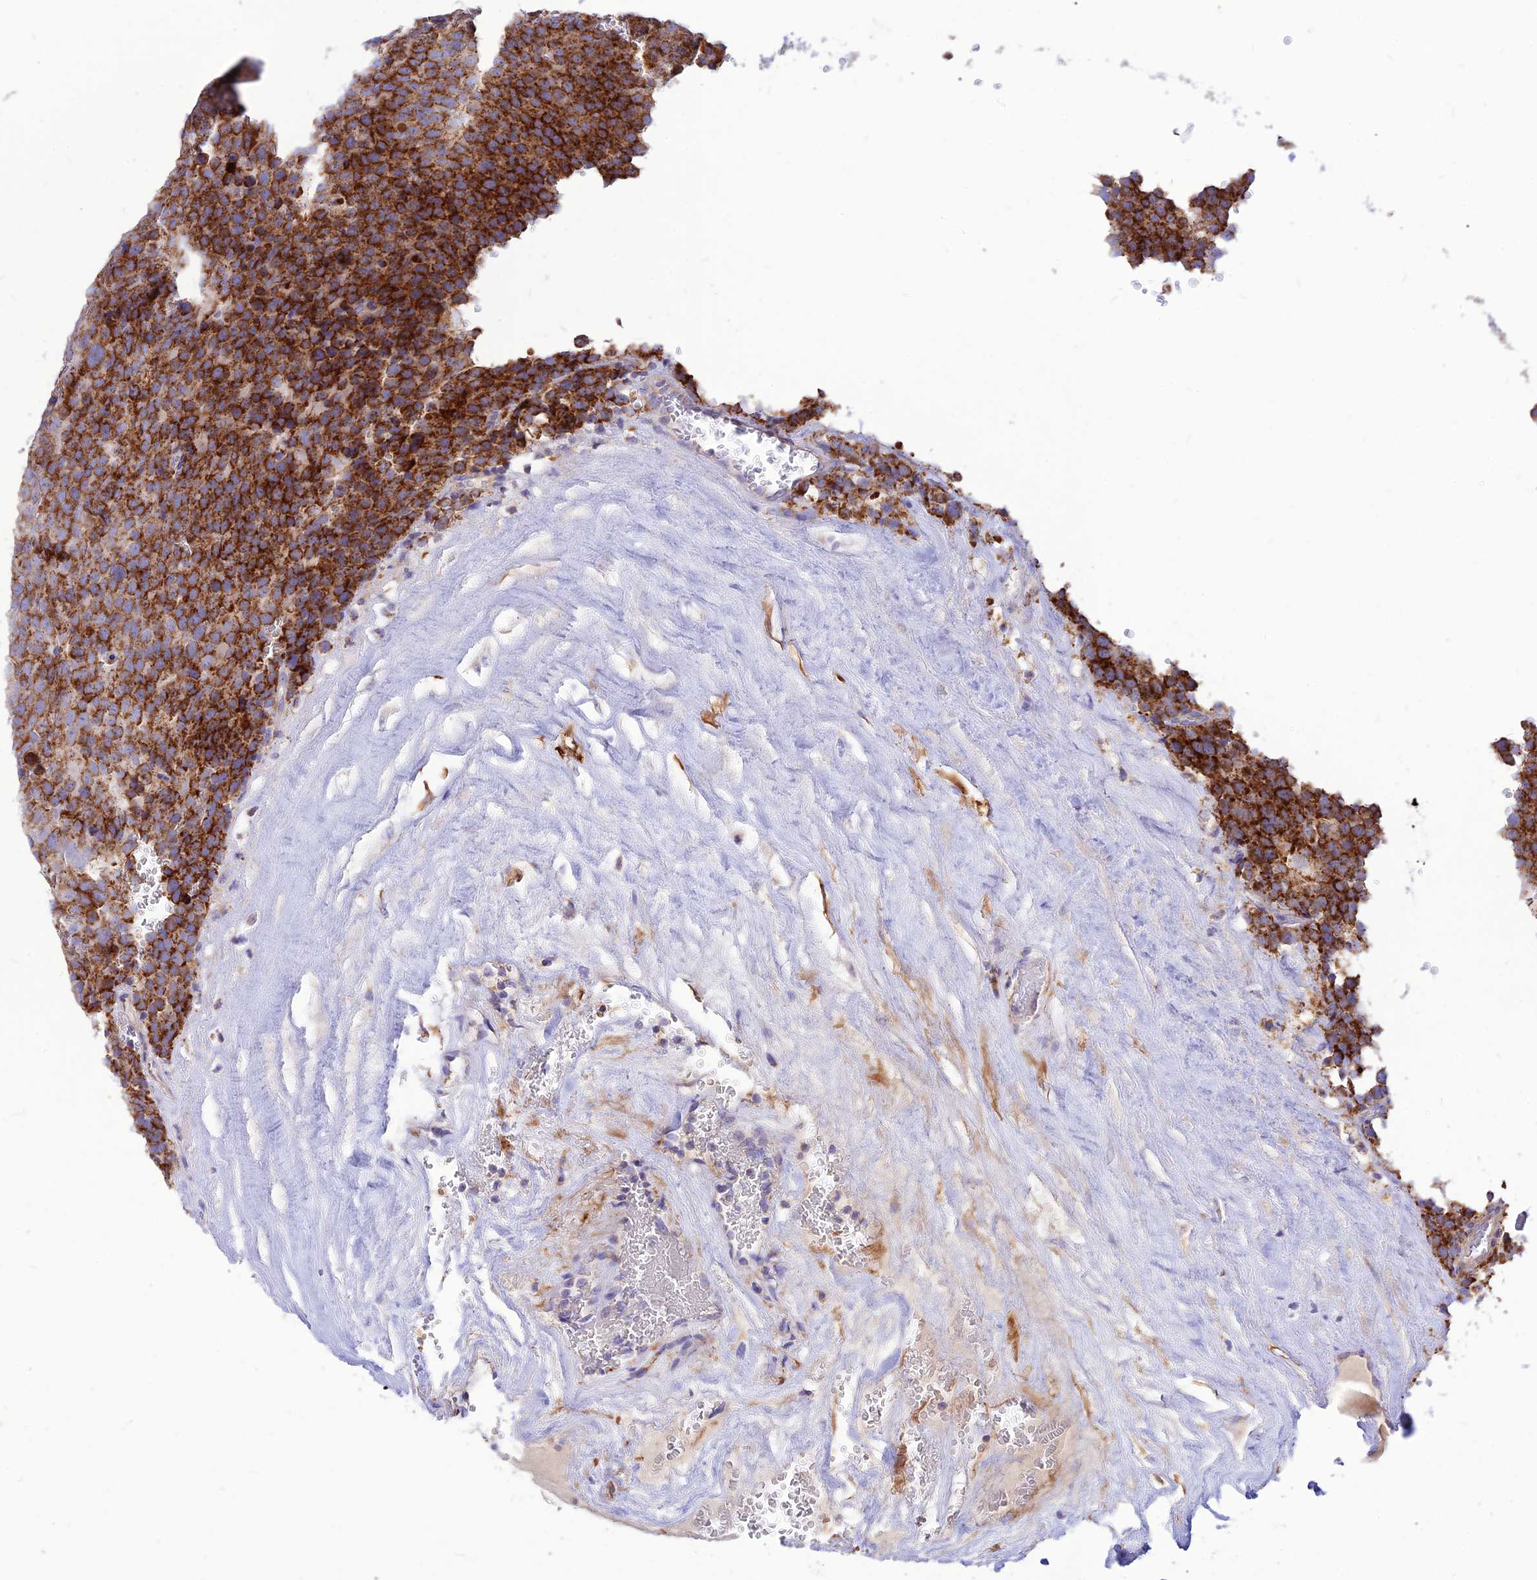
{"staining": {"intensity": "strong", "quantity": ">75%", "location": "cytoplasmic/membranous"}, "tissue": "testis cancer", "cell_type": "Tumor cells", "image_type": "cancer", "snomed": [{"axis": "morphology", "description": "Seminoma, NOS"}, {"axis": "topography", "description": "Testis"}], "caption": "DAB (3,3'-diaminobenzidine) immunohistochemical staining of human seminoma (testis) shows strong cytoplasmic/membranous protein positivity in about >75% of tumor cells. The staining was performed using DAB, with brown indicating positive protein expression. Nuclei are stained blue with hematoxylin.", "gene": "ECI1", "patient": {"sex": "male", "age": 71}}